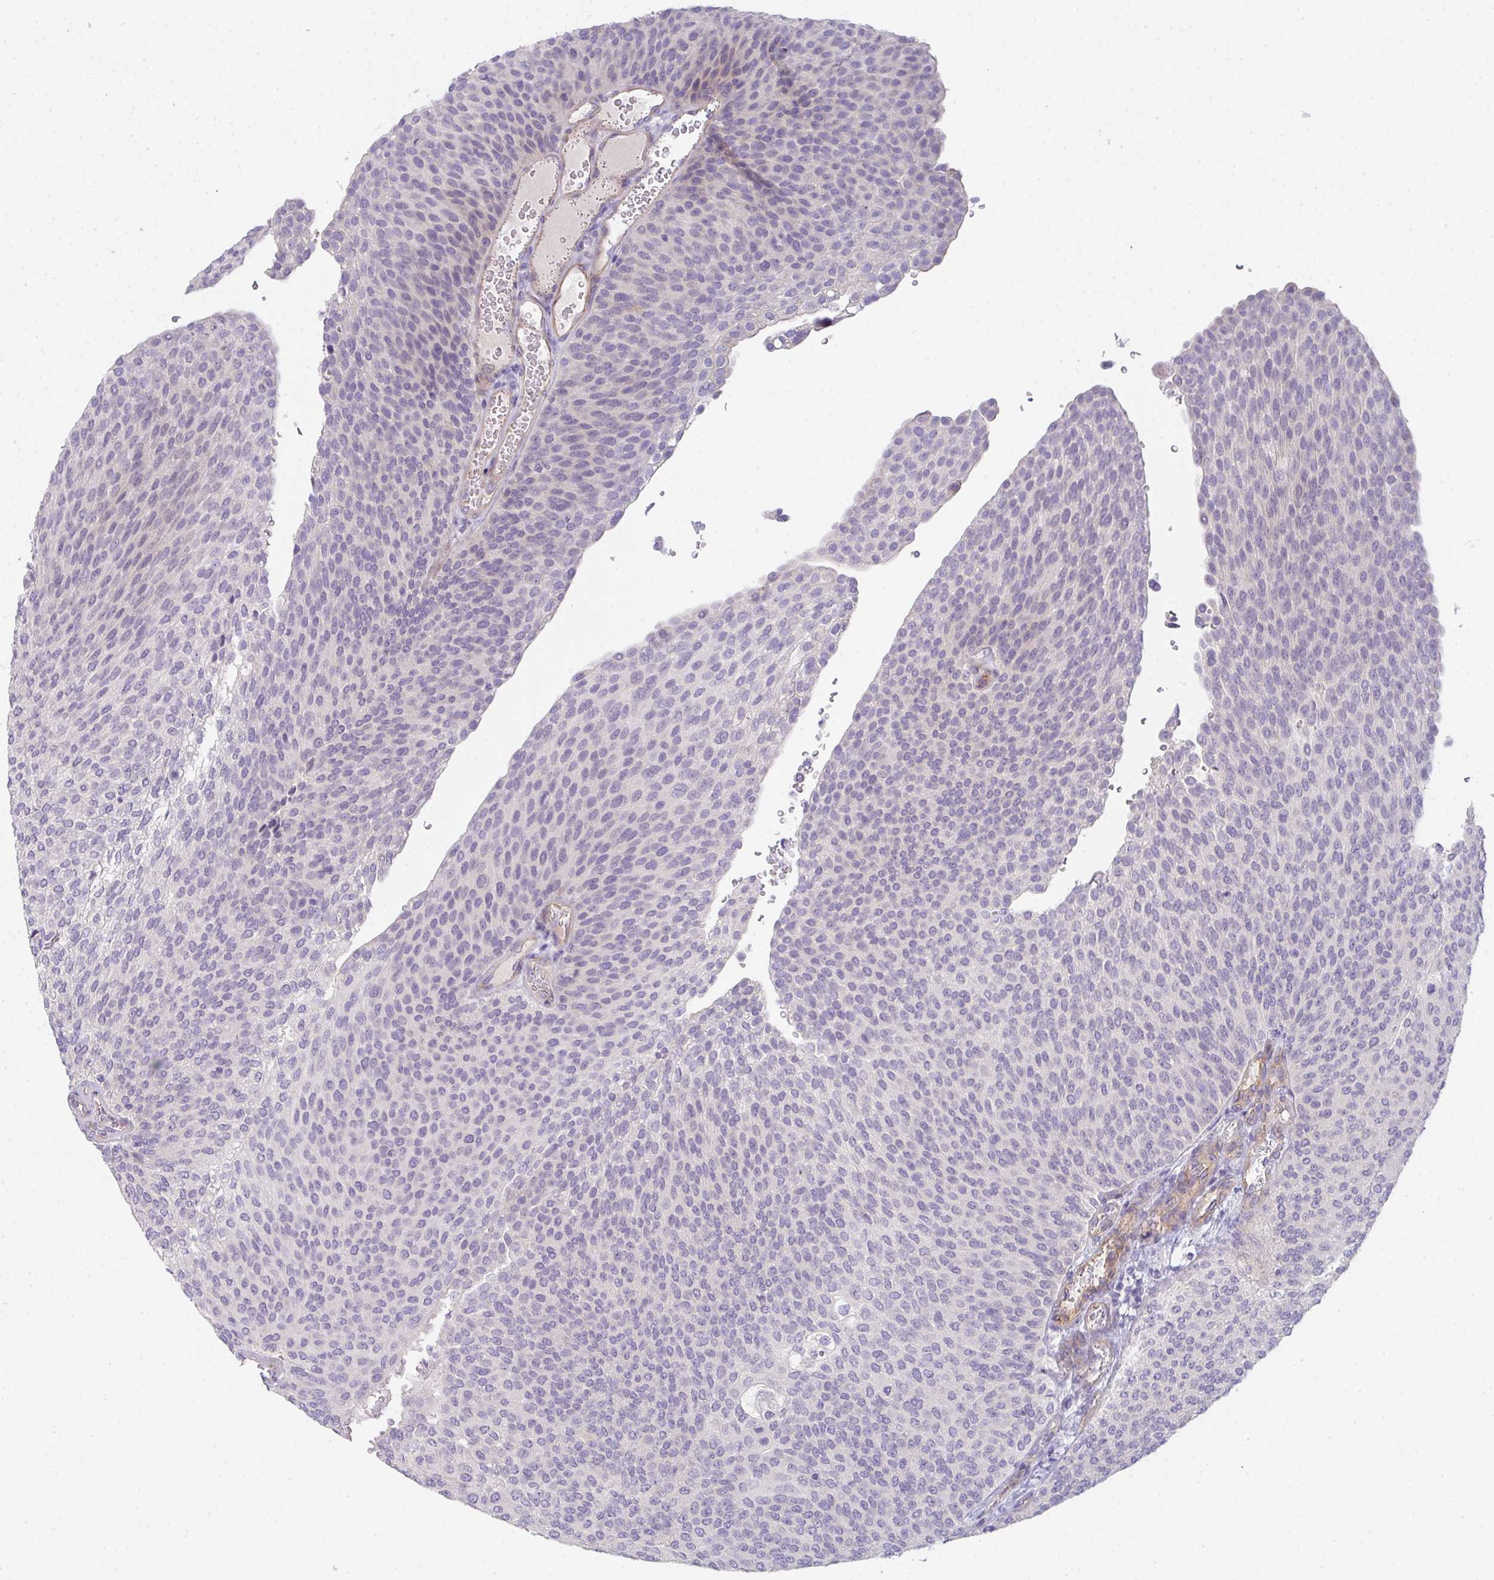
{"staining": {"intensity": "negative", "quantity": "none", "location": "none"}, "tissue": "urothelial cancer", "cell_type": "Tumor cells", "image_type": "cancer", "snomed": [{"axis": "morphology", "description": "Urothelial carcinoma, High grade"}, {"axis": "topography", "description": "Urinary bladder"}], "caption": "An image of human urothelial carcinoma (high-grade) is negative for staining in tumor cells.", "gene": "FILIP1", "patient": {"sex": "female", "age": 79}}